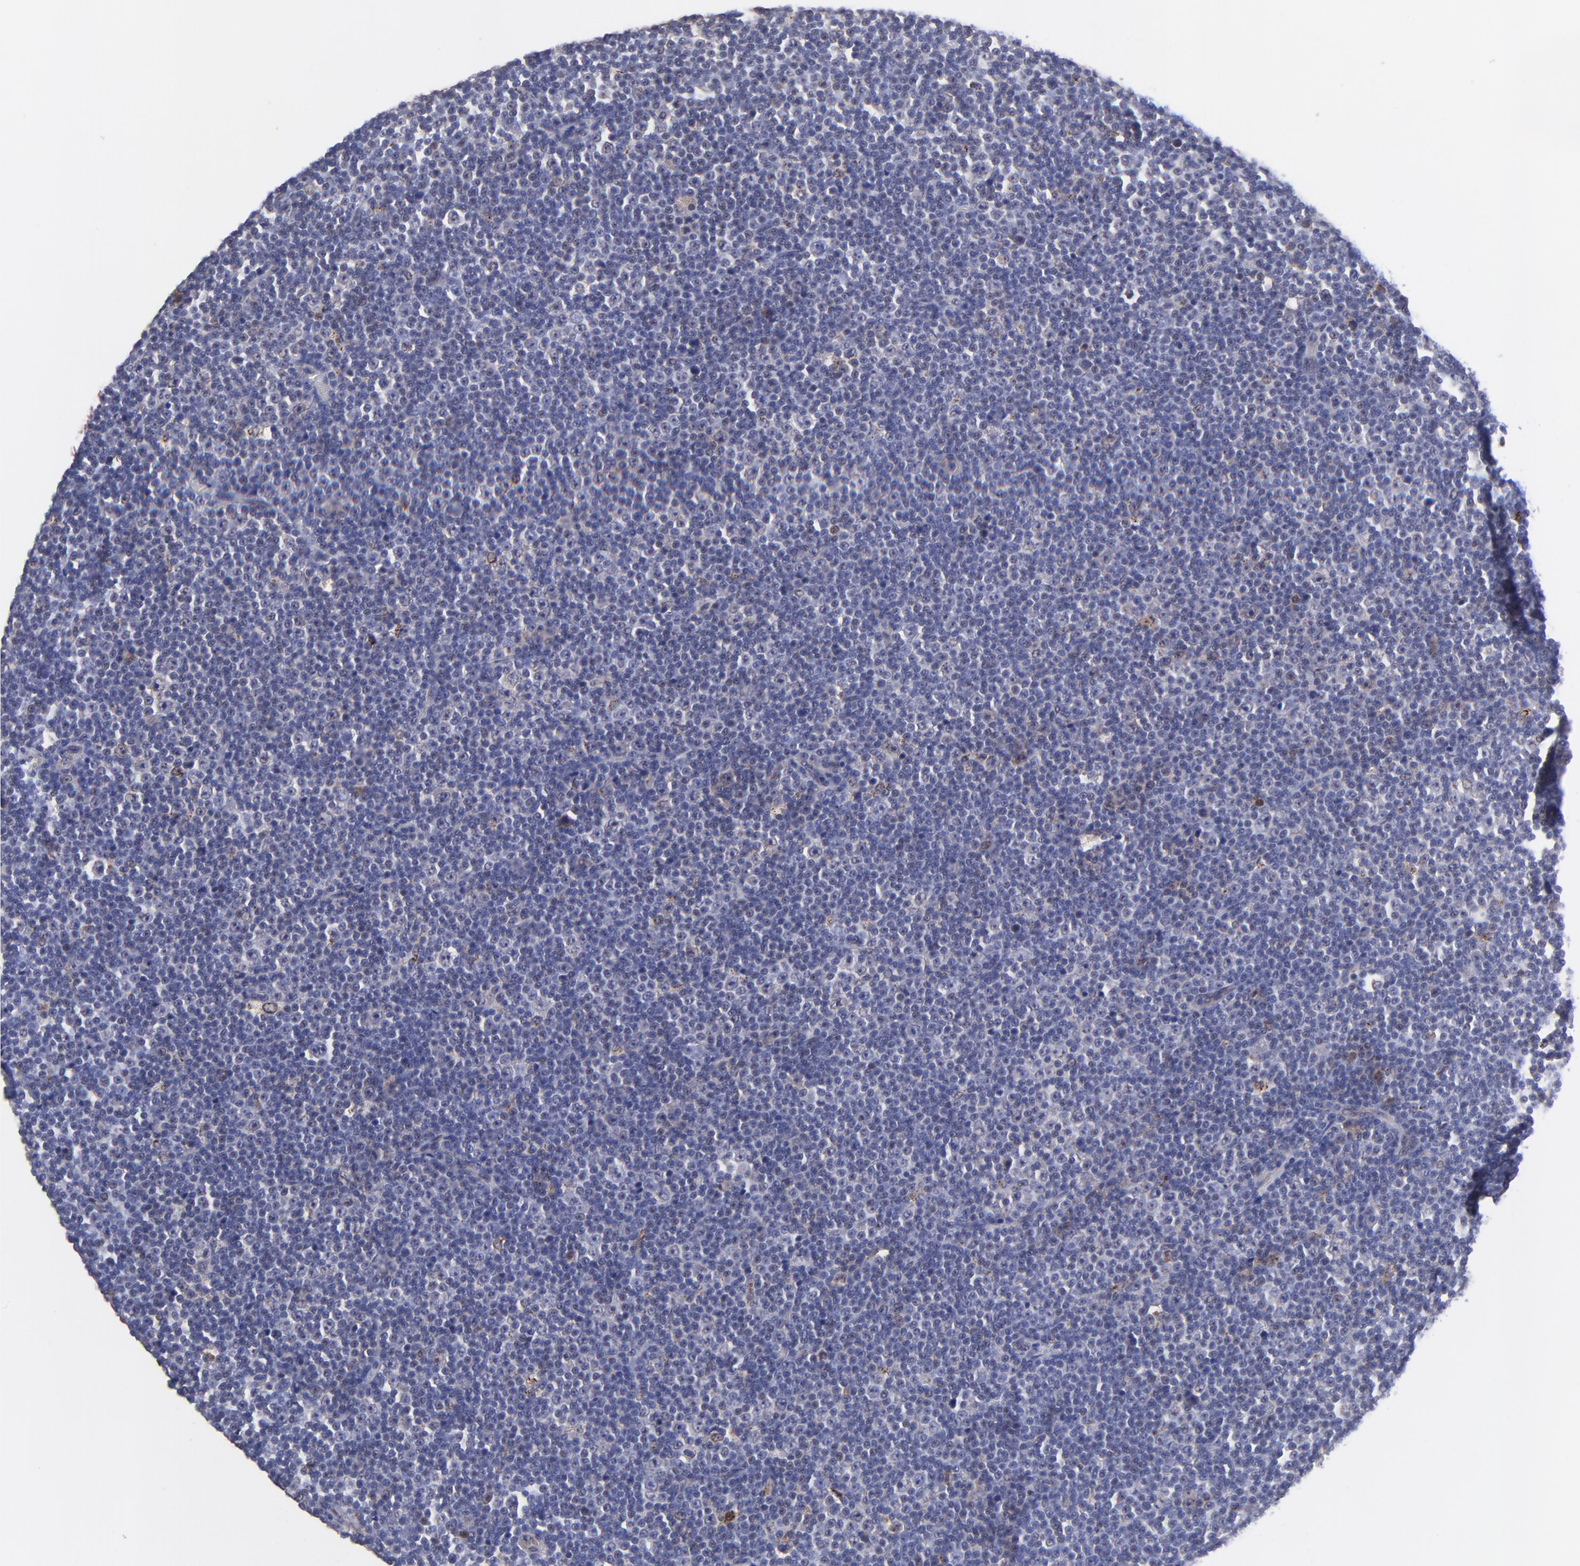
{"staining": {"intensity": "weak", "quantity": "<25%", "location": "cytoplasmic/membranous"}, "tissue": "lymphoma", "cell_type": "Tumor cells", "image_type": "cancer", "snomed": [{"axis": "morphology", "description": "Malignant lymphoma, non-Hodgkin's type, Low grade"}, {"axis": "topography", "description": "Lymph node"}], "caption": "The histopathology image displays no significant staining in tumor cells of lymphoma. Brightfield microscopy of immunohistochemistry (IHC) stained with DAB (brown) and hematoxylin (blue), captured at high magnification.", "gene": "ZNF747", "patient": {"sex": "female", "age": 67}}